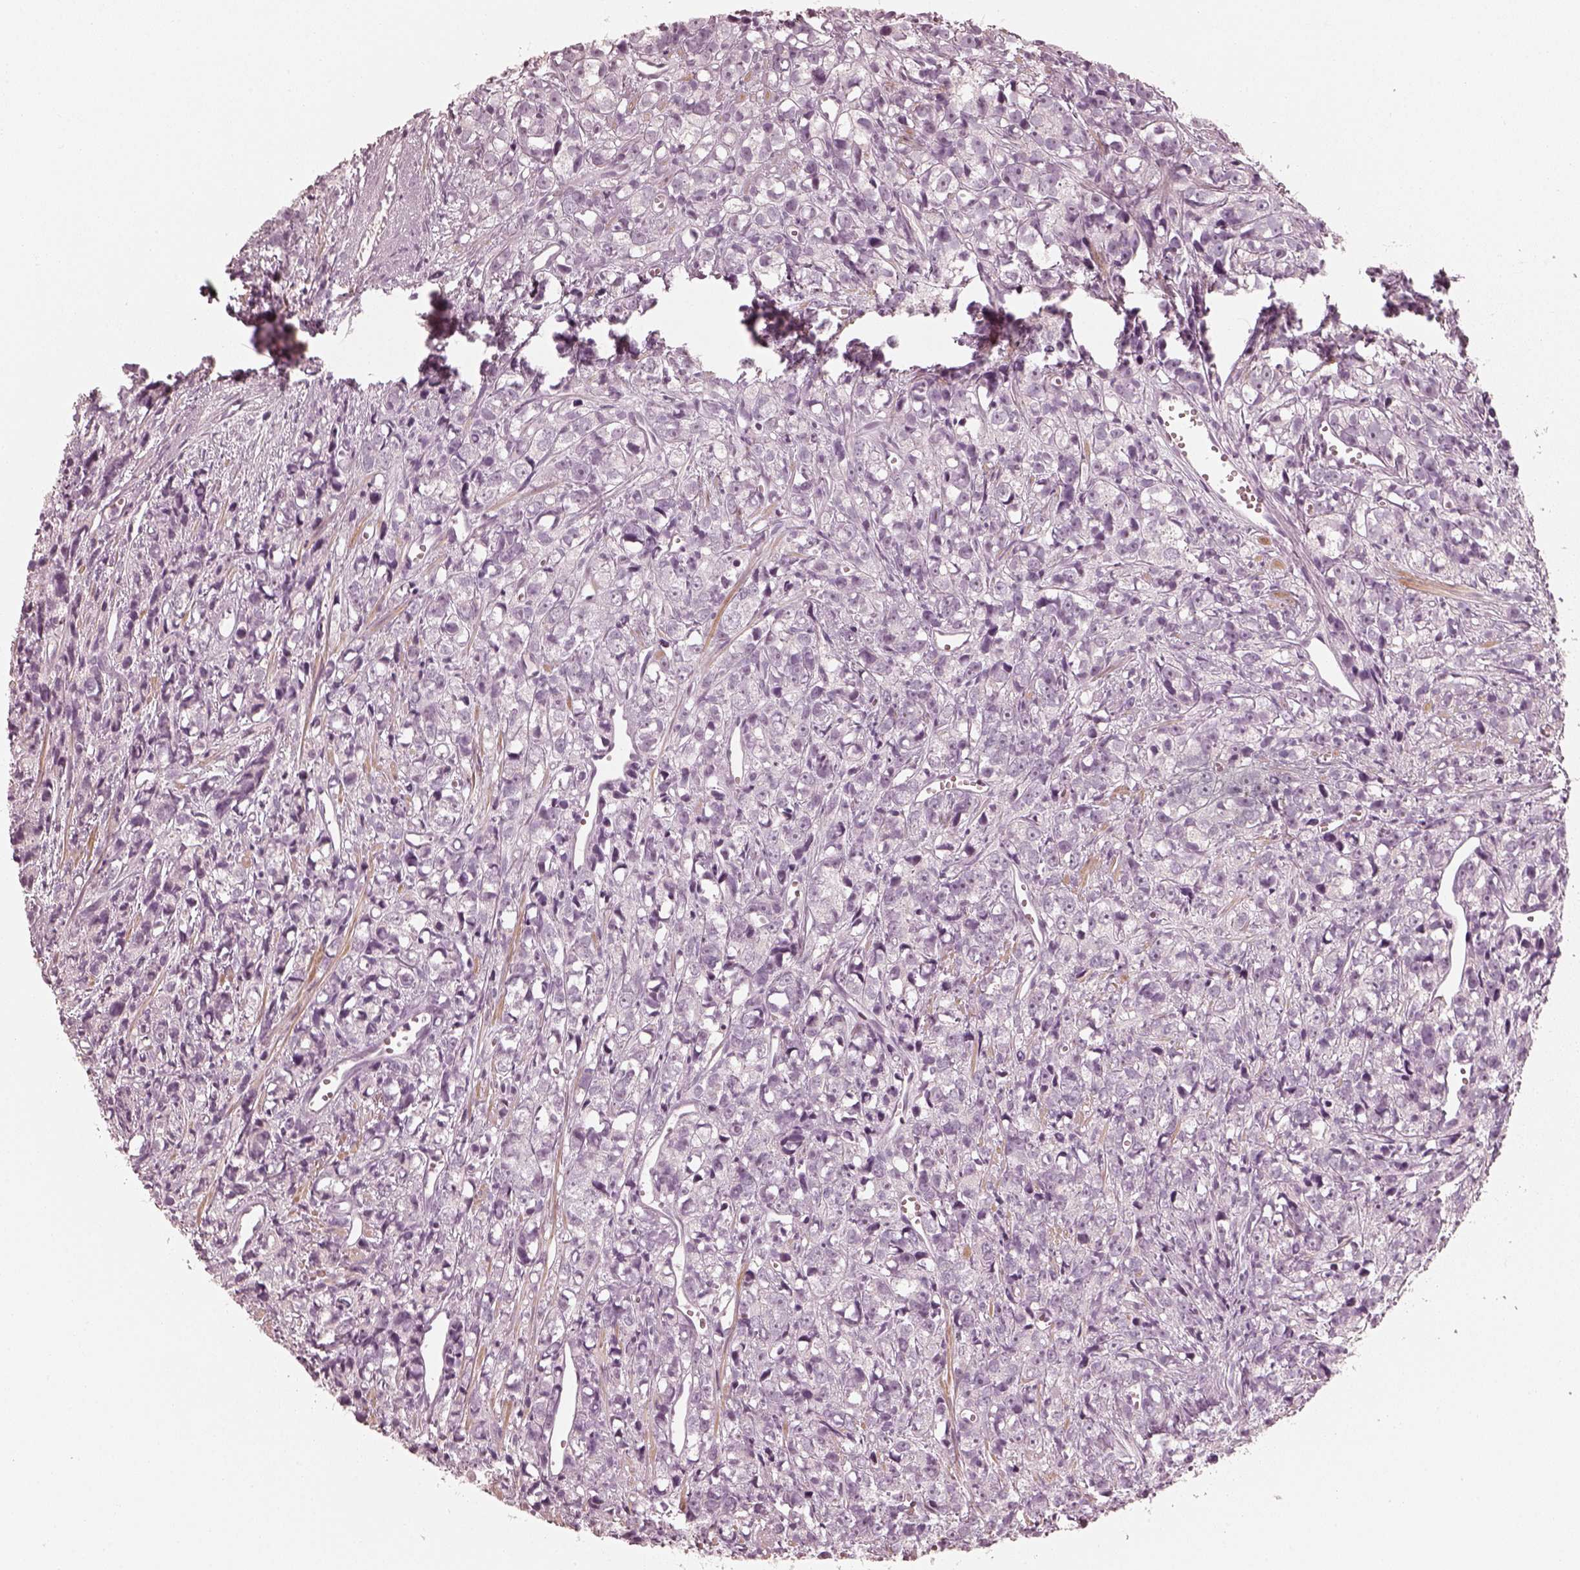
{"staining": {"intensity": "negative", "quantity": "none", "location": "none"}, "tissue": "prostate cancer", "cell_type": "Tumor cells", "image_type": "cancer", "snomed": [{"axis": "morphology", "description": "Adenocarcinoma, High grade"}, {"axis": "topography", "description": "Prostate"}], "caption": "Prostate cancer (adenocarcinoma (high-grade)) was stained to show a protein in brown. There is no significant staining in tumor cells.", "gene": "SPATA24", "patient": {"sex": "male", "age": 77}}